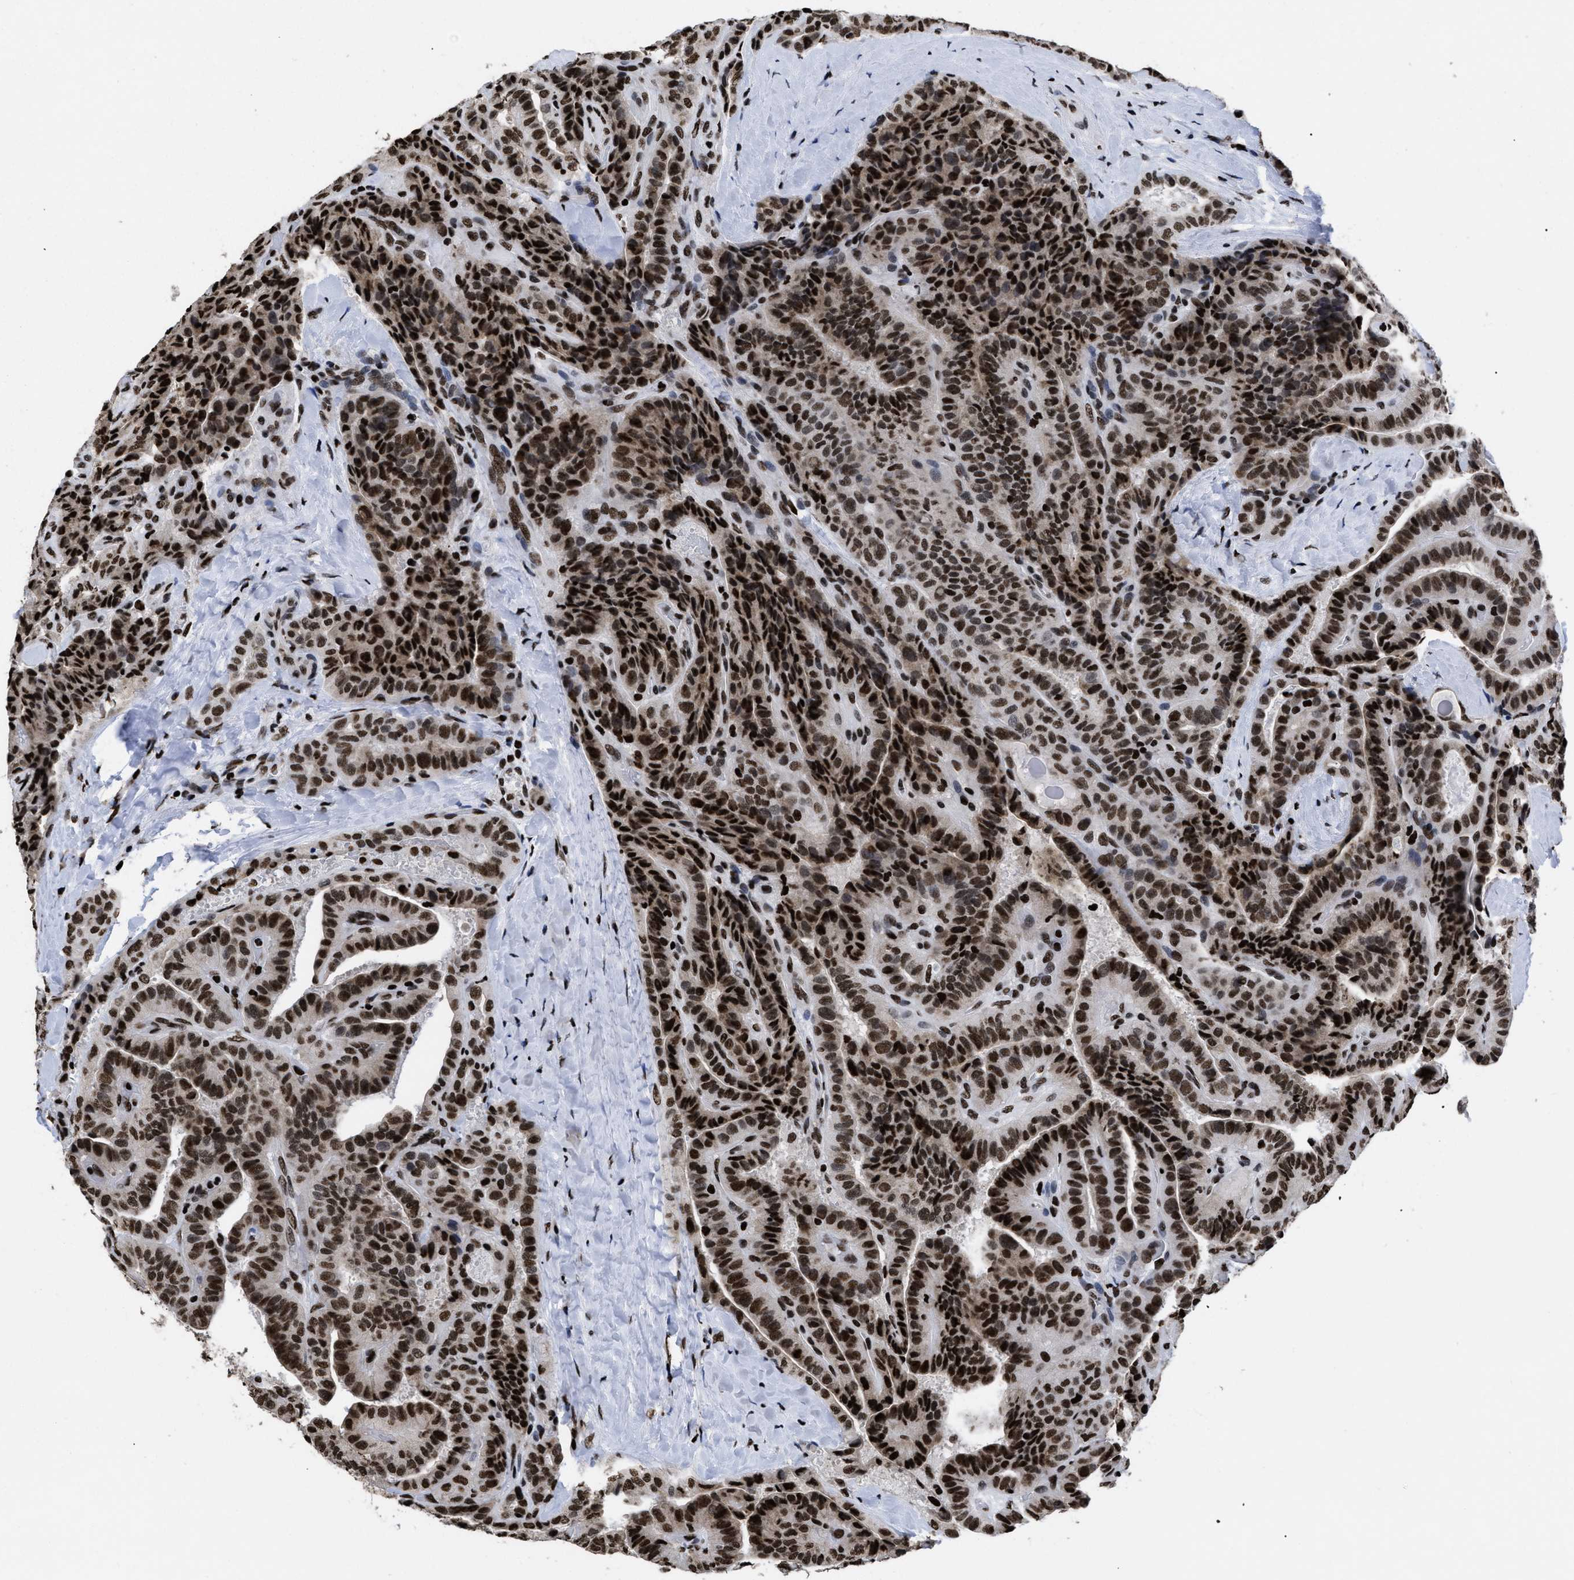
{"staining": {"intensity": "strong", "quantity": ">75%", "location": "nuclear"}, "tissue": "thyroid cancer", "cell_type": "Tumor cells", "image_type": "cancer", "snomed": [{"axis": "morphology", "description": "Papillary adenocarcinoma, NOS"}, {"axis": "topography", "description": "Thyroid gland"}], "caption": "Protein expression analysis of human thyroid cancer reveals strong nuclear expression in about >75% of tumor cells.", "gene": "CALHM3", "patient": {"sex": "male", "age": 77}}